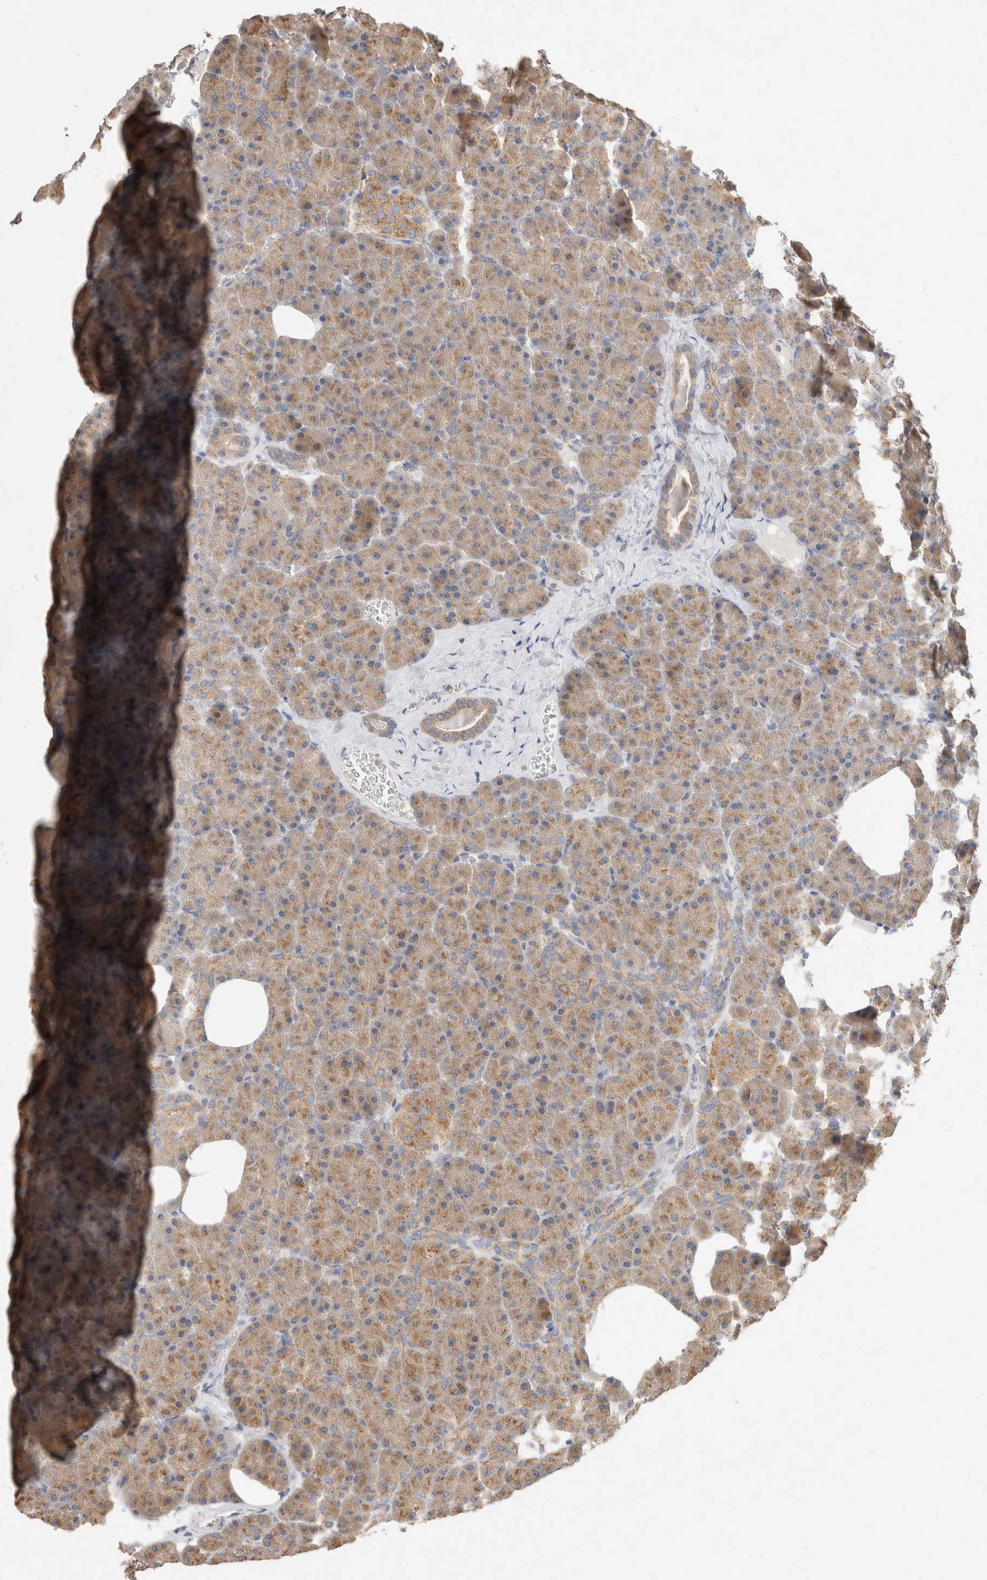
{"staining": {"intensity": "moderate", "quantity": ">75%", "location": "cytoplasmic/membranous"}, "tissue": "pancreas", "cell_type": "Exocrine glandular cells", "image_type": "normal", "snomed": [{"axis": "morphology", "description": "Normal tissue, NOS"}, {"axis": "morphology", "description": "Carcinoid, malignant, NOS"}, {"axis": "topography", "description": "Pancreas"}], "caption": "Protein staining of unremarkable pancreas demonstrates moderate cytoplasmic/membranous positivity in about >75% of exocrine glandular cells. The staining is performed using DAB (3,3'-diaminobenzidine) brown chromogen to label protein expression. The nuclei are counter-stained blue using hematoxylin.", "gene": "GAS1", "patient": {"sex": "female", "age": 35}}